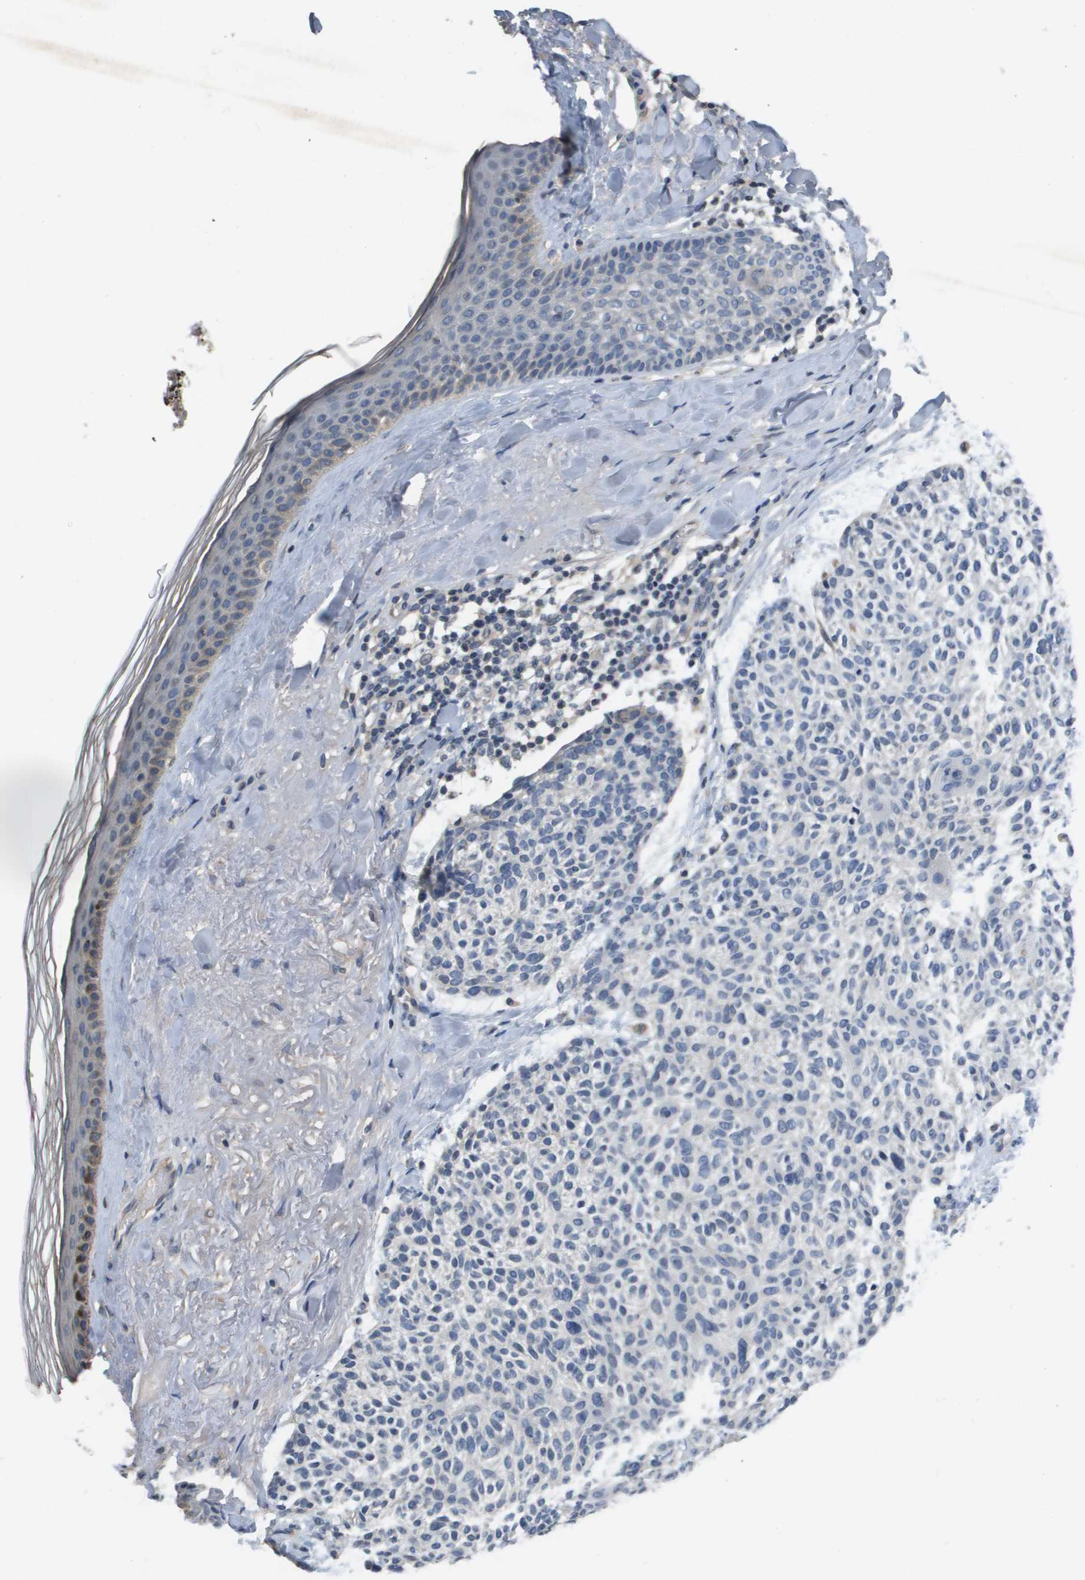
{"staining": {"intensity": "negative", "quantity": "none", "location": "none"}, "tissue": "skin cancer", "cell_type": "Tumor cells", "image_type": "cancer", "snomed": [{"axis": "morphology", "description": "Normal tissue, NOS"}, {"axis": "morphology", "description": "Basal cell carcinoma"}, {"axis": "topography", "description": "Skin"}], "caption": "Tumor cells are negative for brown protein staining in basal cell carcinoma (skin).", "gene": "CAPN11", "patient": {"sex": "female", "age": 70}}